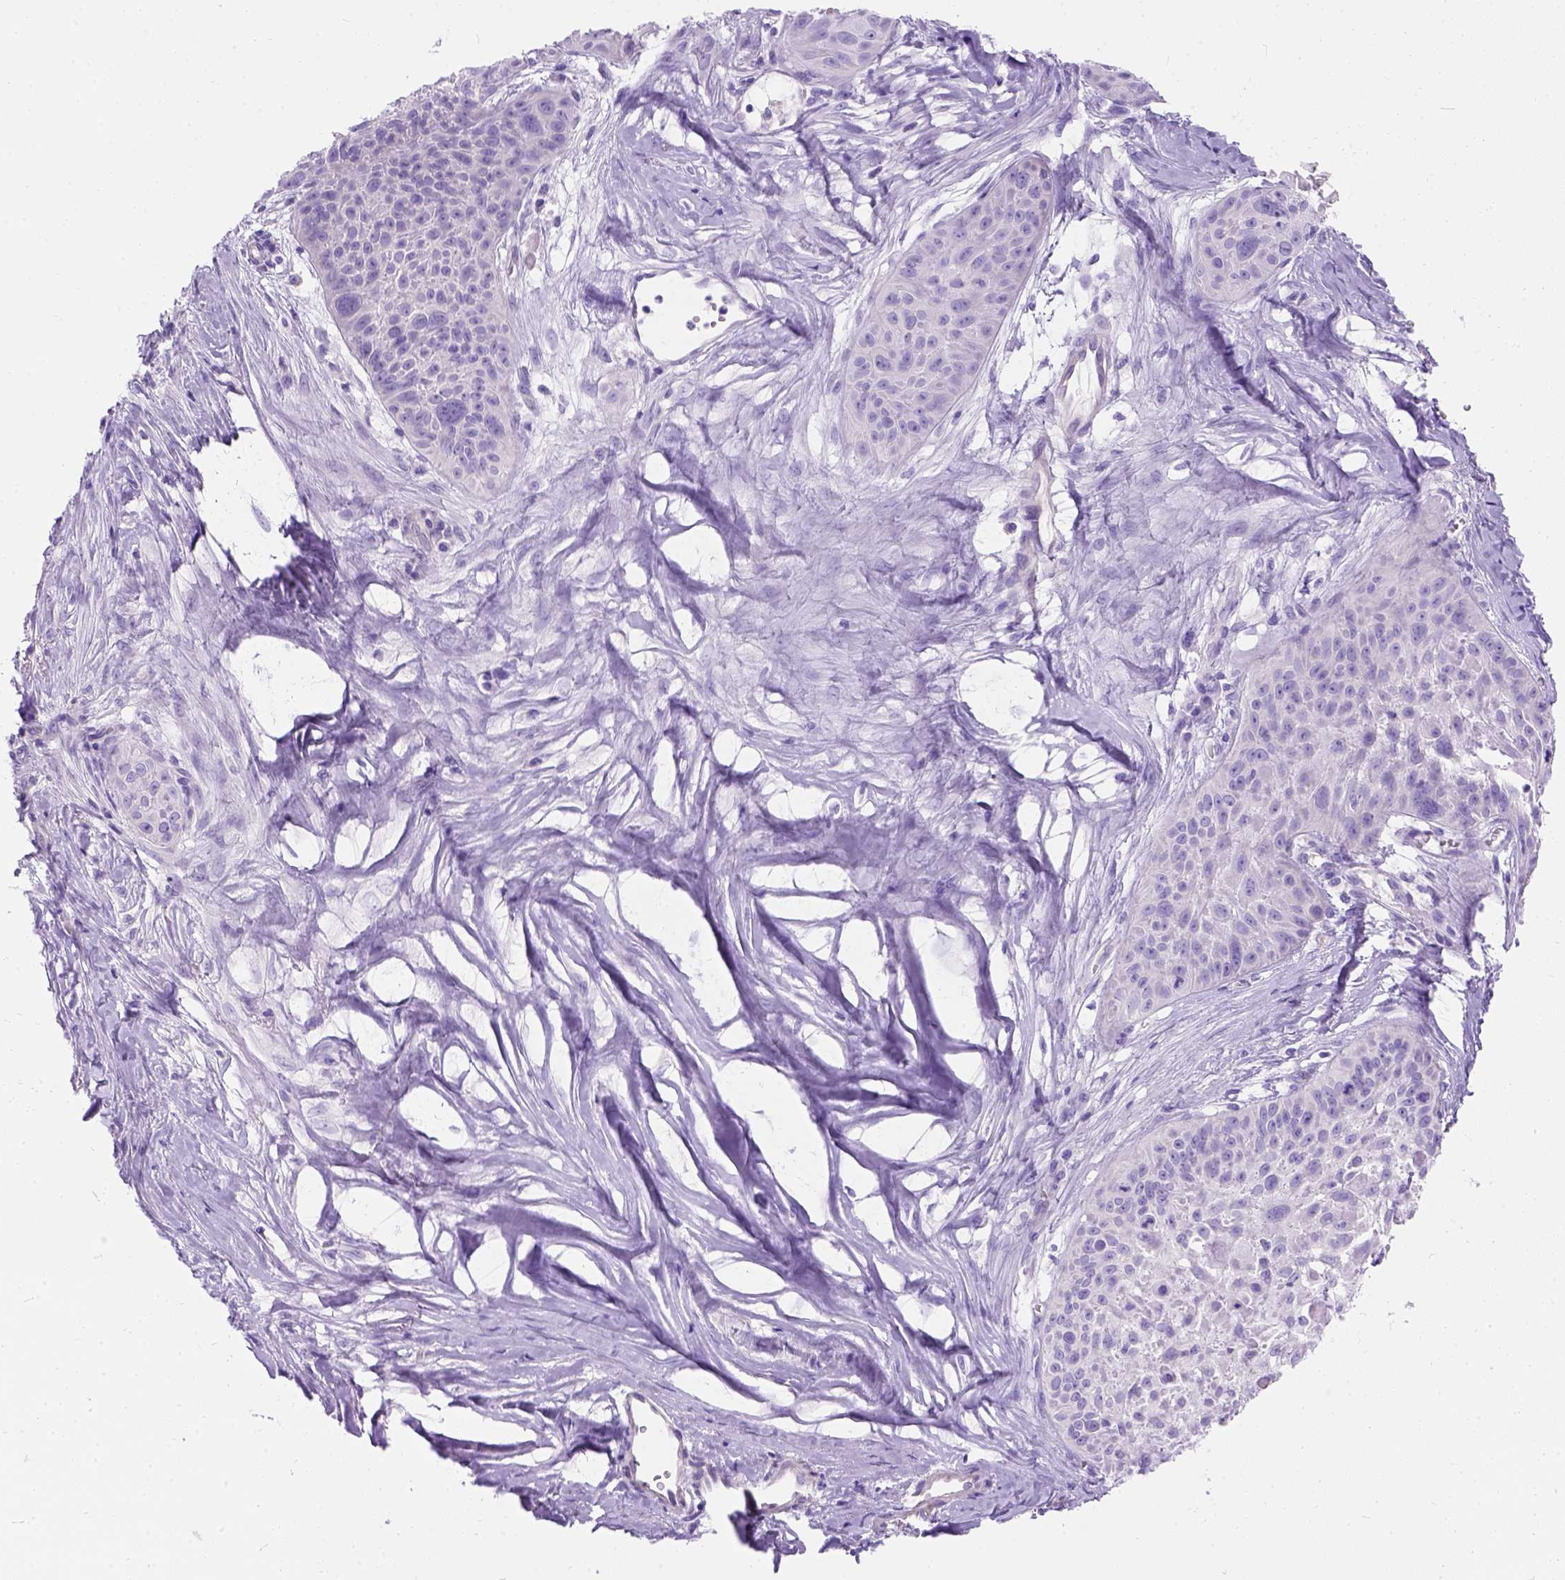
{"staining": {"intensity": "negative", "quantity": "none", "location": "none"}, "tissue": "skin cancer", "cell_type": "Tumor cells", "image_type": "cancer", "snomed": [{"axis": "morphology", "description": "Squamous cell carcinoma, NOS"}, {"axis": "topography", "description": "Skin"}, {"axis": "topography", "description": "Anal"}], "caption": "This is an immunohistochemistry photomicrograph of squamous cell carcinoma (skin). There is no staining in tumor cells.", "gene": "C7orf57", "patient": {"sex": "female", "age": 75}}